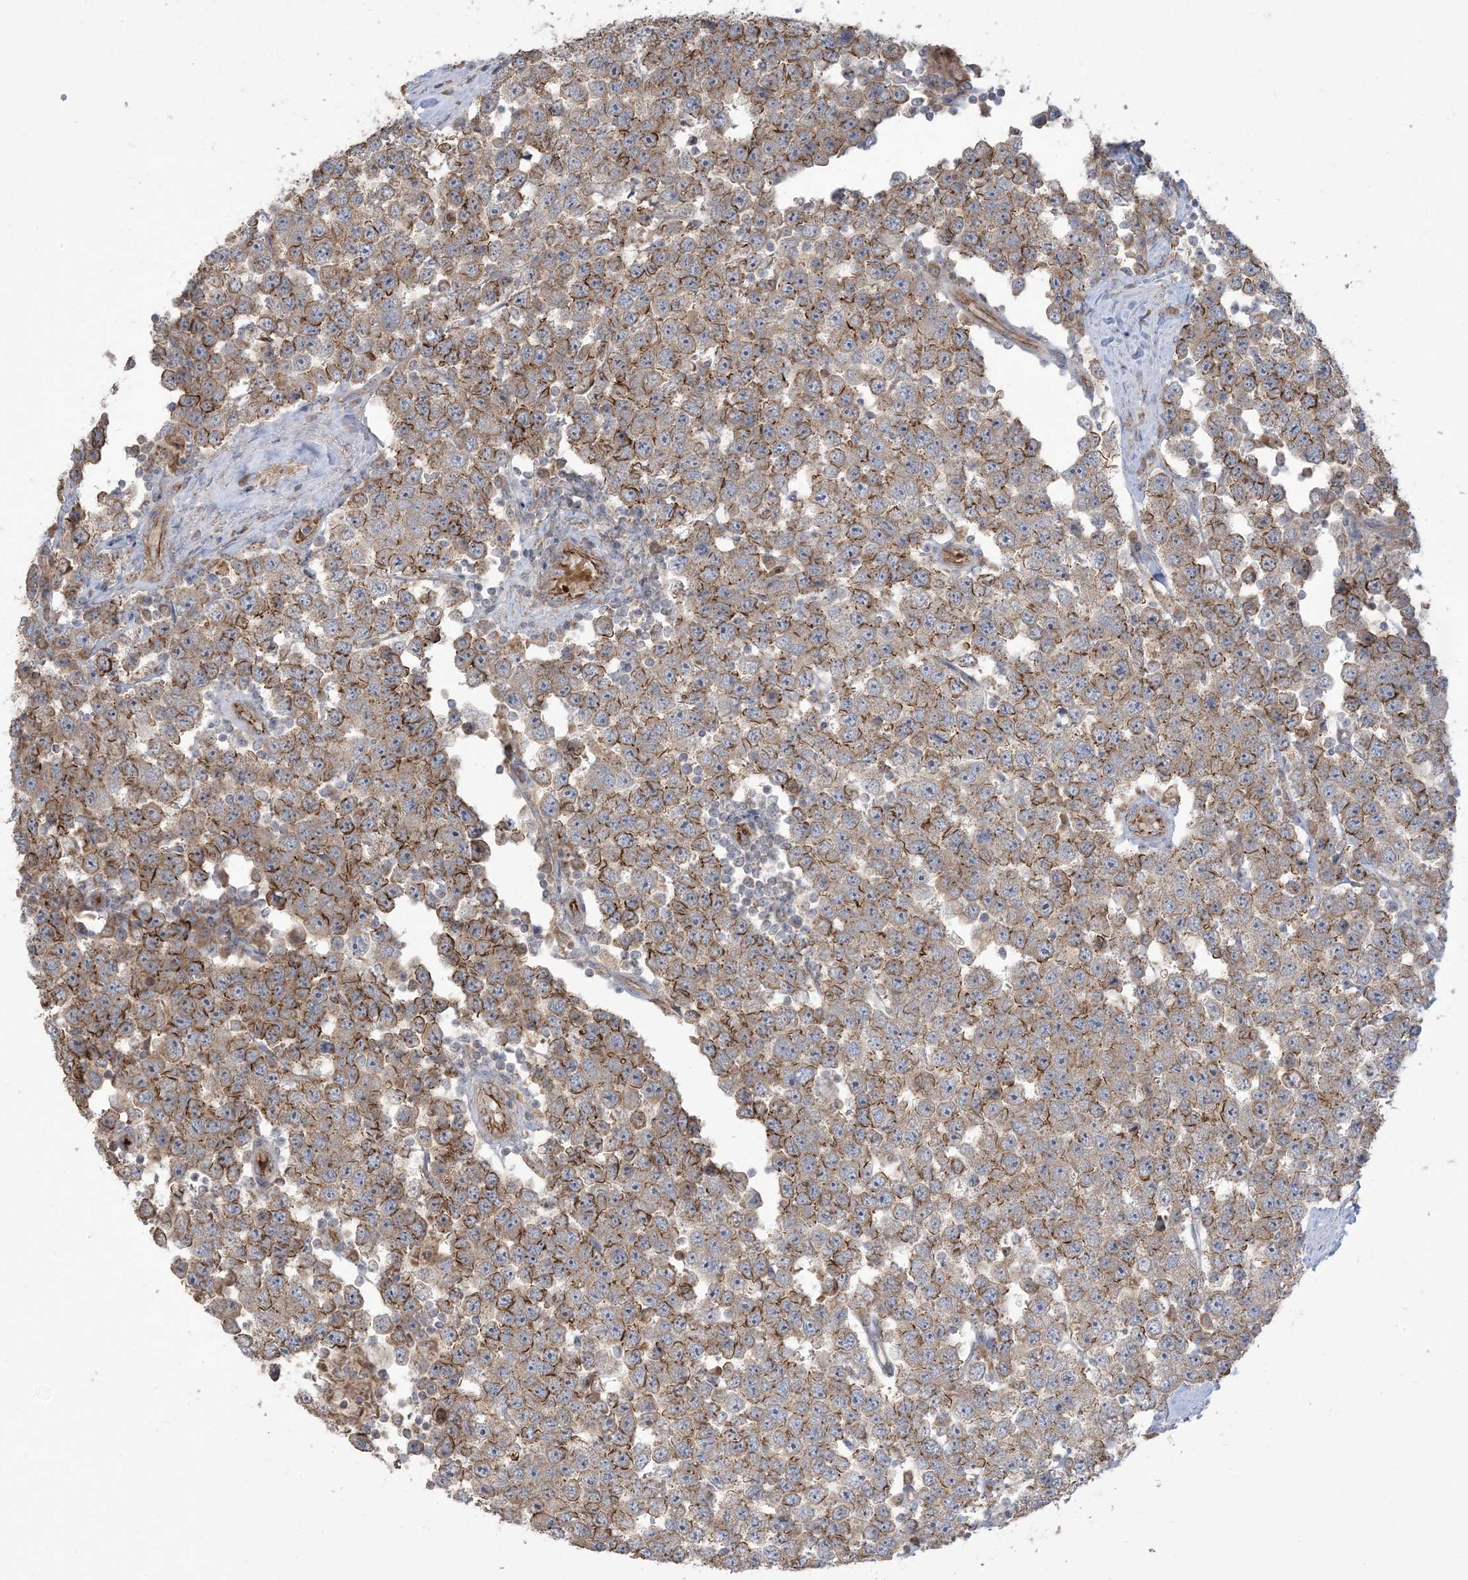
{"staining": {"intensity": "moderate", "quantity": ">75%", "location": "cytoplasmic/membranous"}, "tissue": "testis cancer", "cell_type": "Tumor cells", "image_type": "cancer", "snomed": [{"axis": "morphology", "description": "Seminoma, NOS"}, {"axis": "topography", "description": "Testis"}], "caption": "Human seminoma (testis) stained for a protein (brown) demonstrates moderate cytoplasmic/membranous positive staining in about >75% of tumor cells.", "gene": "KLHL18", "patient": {"sex": "male", "age": 28}}